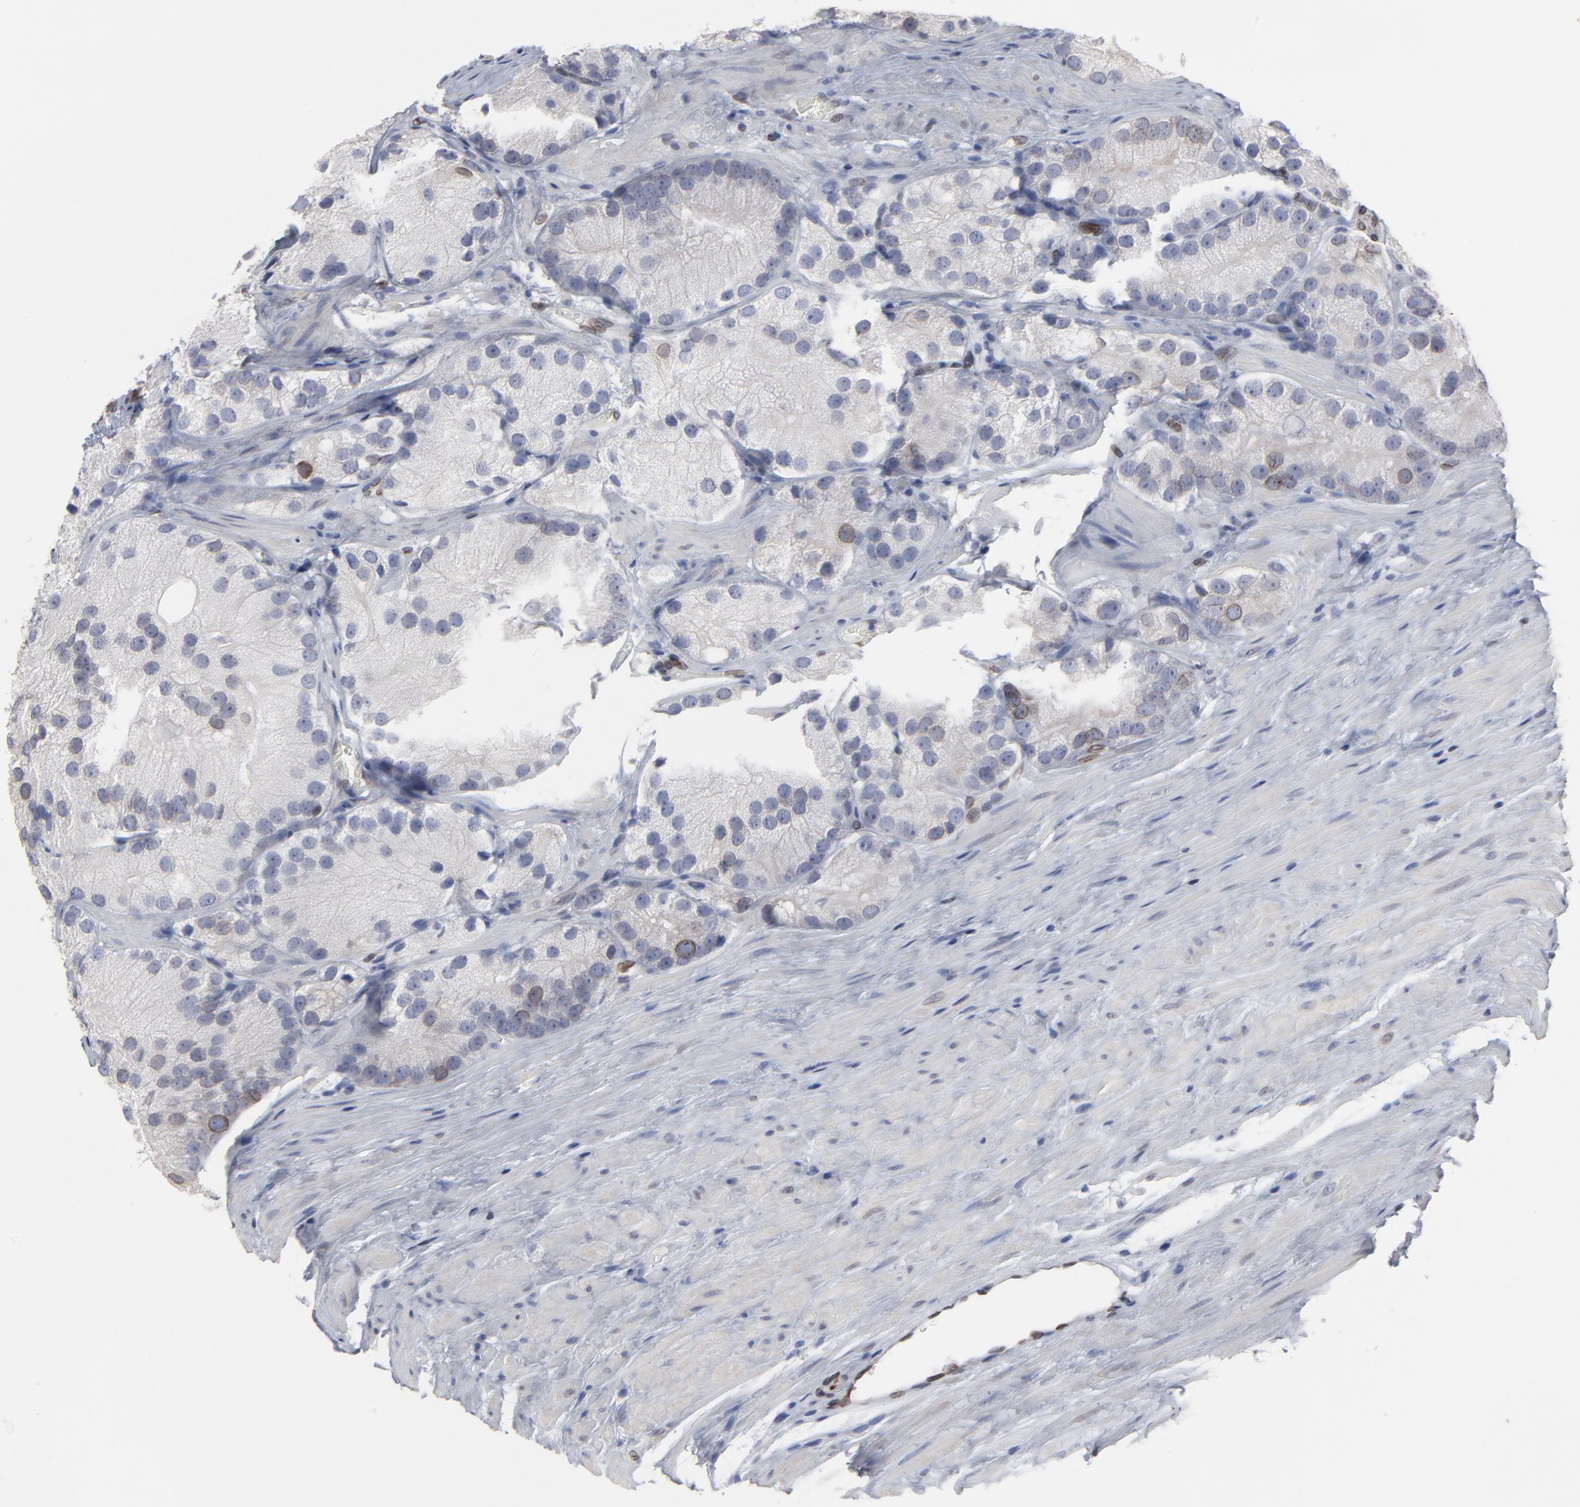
{"staining": {"intensity": "weak", "quantity": "<25%", "location": "cytoplasmic/membranous,nuclear"}, "tissue": "prostate cancer", "cell_type": "Tumor cells", "image_type": "cancer", "snomed": [{"axis": "morphology", "description": "Adenocarcinoma, Low grade"}, {"axis": "topography", "description": "Prostate"}], "caption": "Immunohistochemical staining of human prostate cancer (adenocarcinoma (low-grade)) reveals no significant positivity in tumor cells.", "gene": "SYNE2", "patient": {"sex": "male", "age": 69}}